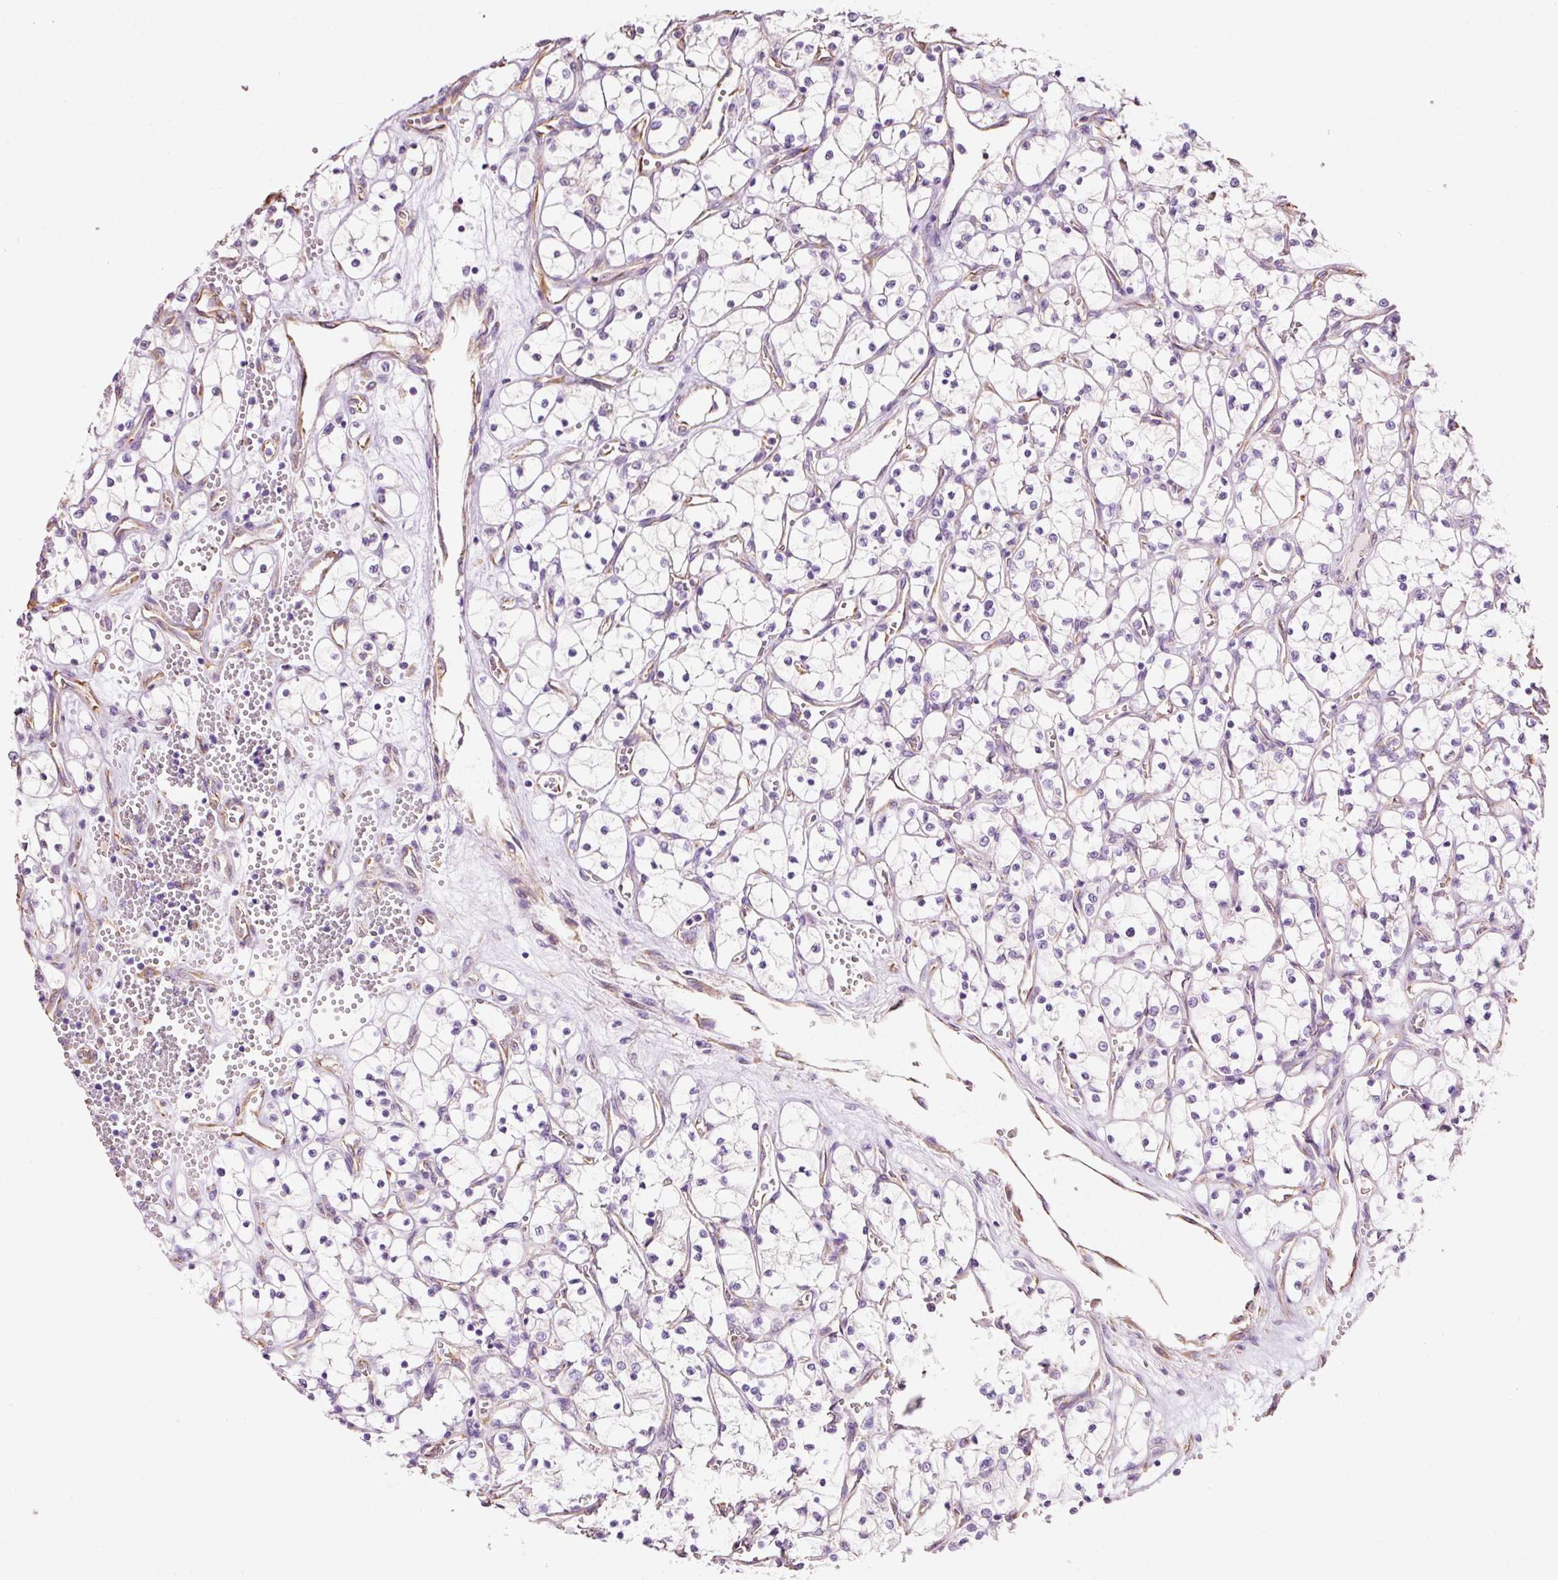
{"staining": {"intensity": "negative", "quantity": "none", "location": "none"}, "tissue": "renal cancer", "cell_type": "Tumor cells", "image_type": "cancer", "snomed": [{"axis": "morphology", "description": "Adenocarcinoma, NOS"}, {"axis": "topography", "description": "Kidney"}], "caption": "Tumor cells show no significant protein positivity in renal cancer (adenocarcinoma).", "gene": "GCG", "patient": {"sex": "female", "age": 69}}